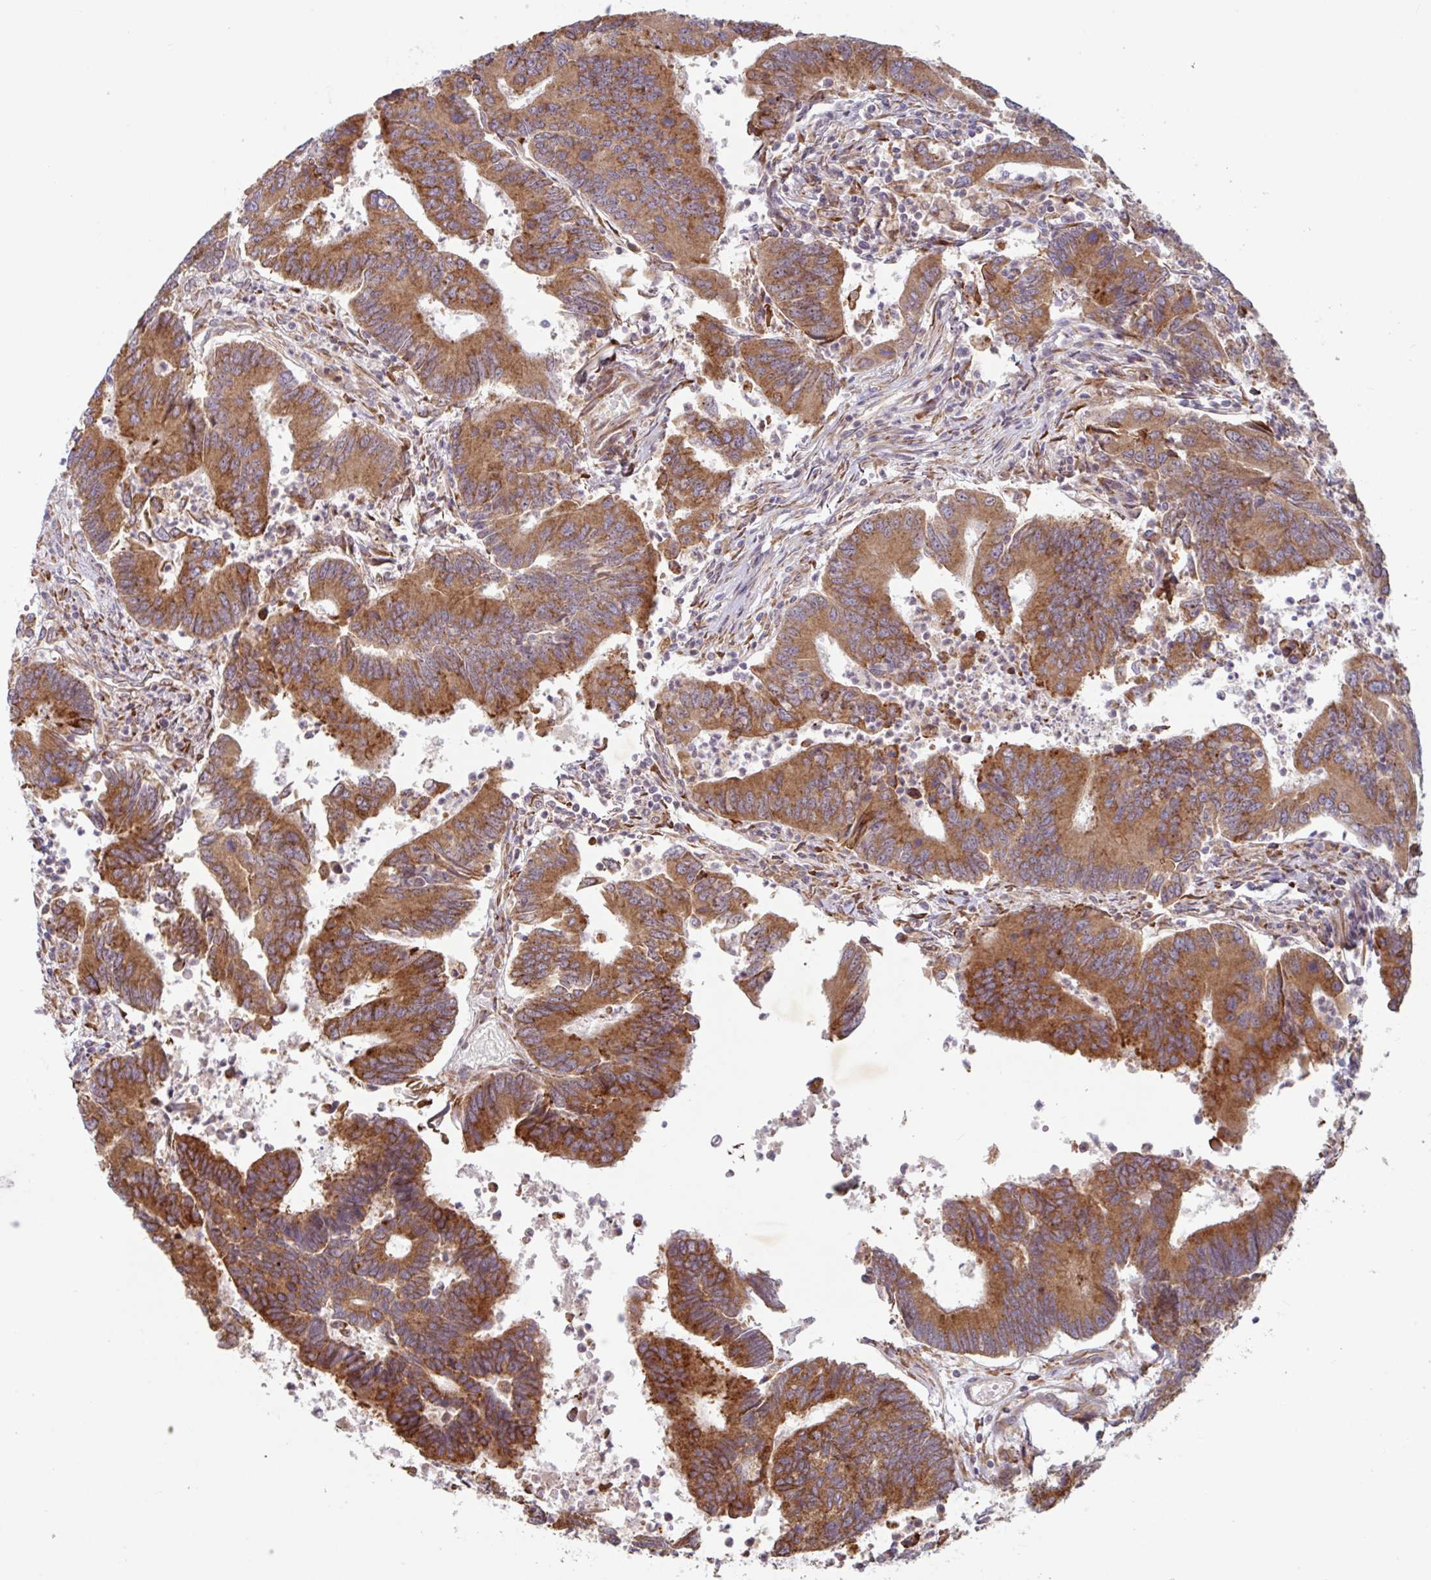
{"staining": {"intensity": "strong", "quantity": ">75%", "location": "cytoplasmic/membranous"}, "tissue": "colorectal cancer", "cell_type": "Tumor cells", "image_type": "cancer", "snomed": [{"axis": "morphology", "description": "Adenocarcinoma, NOS"}, {"axis": "topography", "description": "Colon"}], "caption": "Colorectal adenocarcinoma tissue shows strong cytoplasmic/membranous expression in about >75% of tumor cells", "gene": "RIT1", "patient": {"sex": "female", "age": 67}}